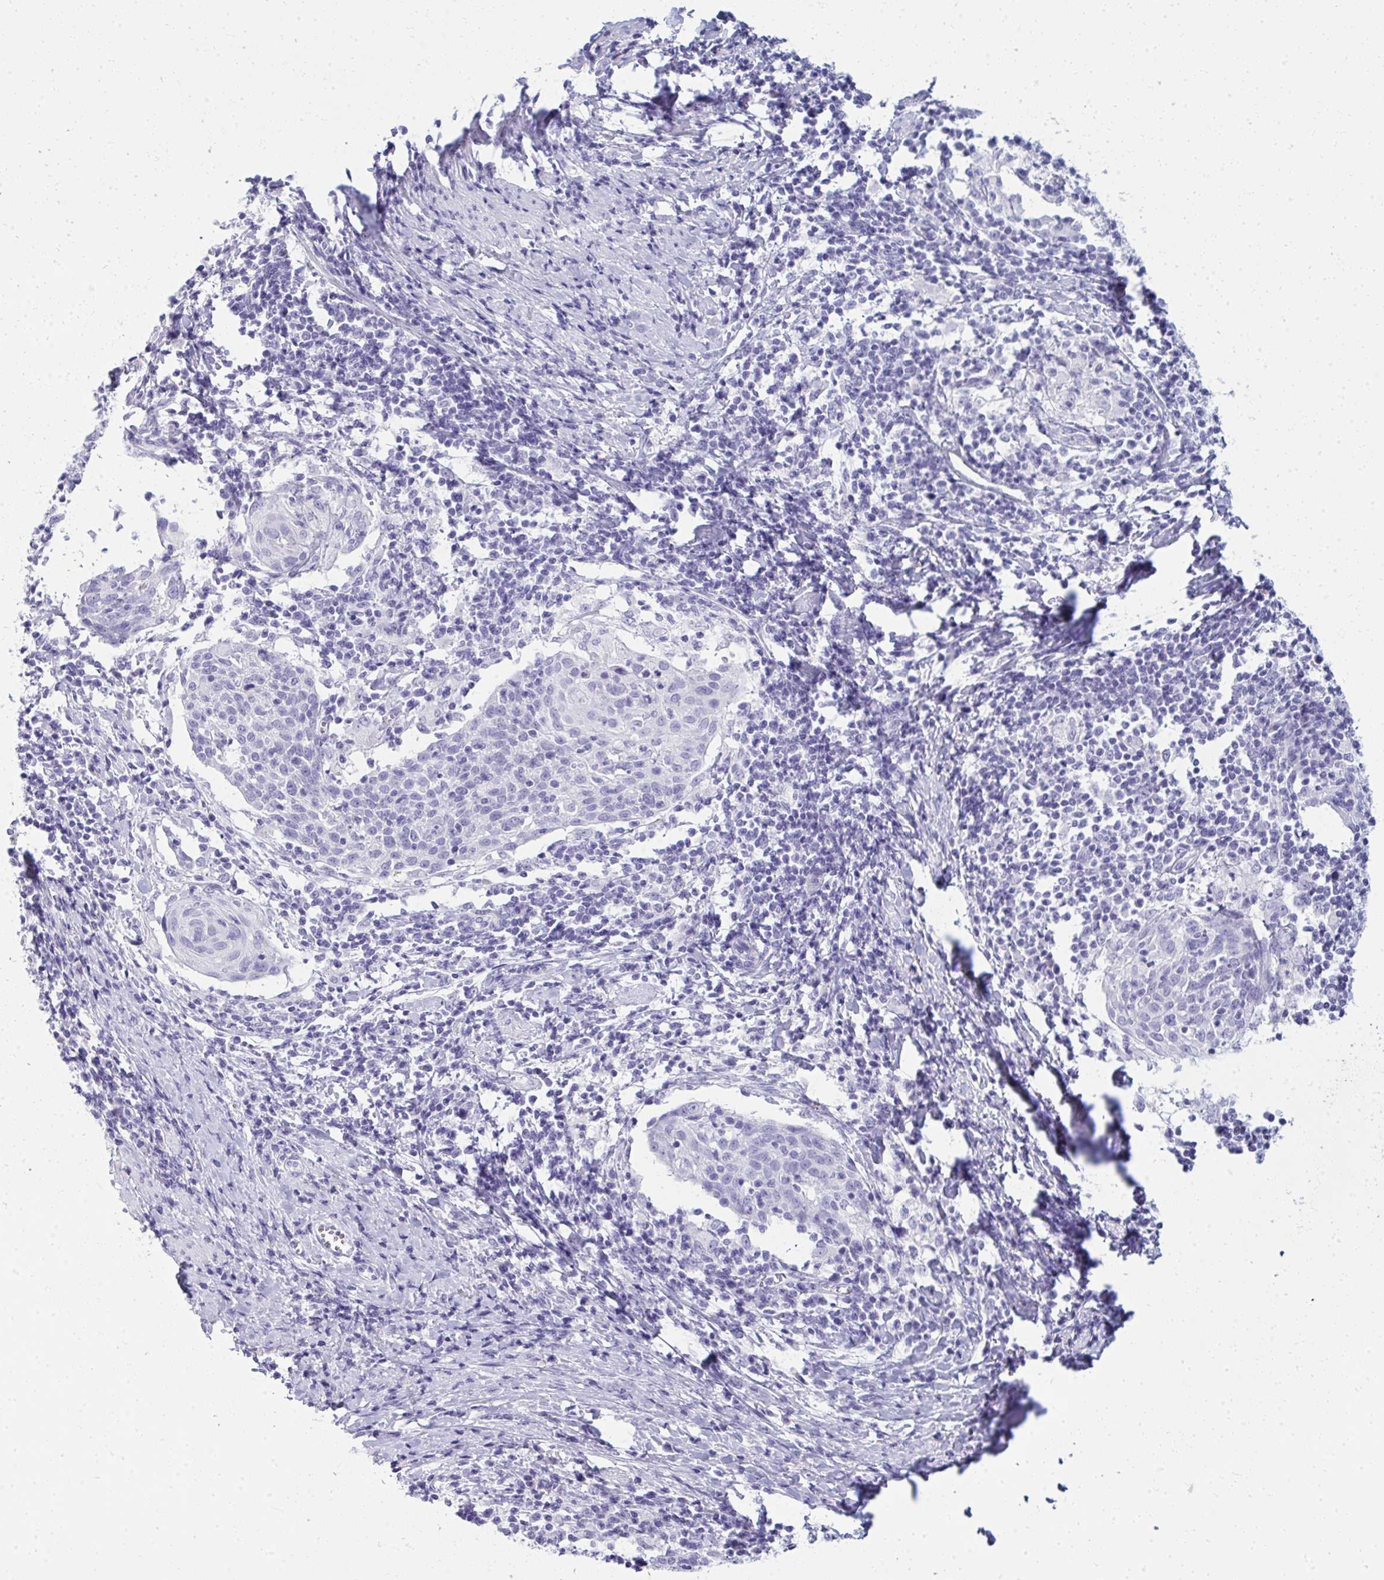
{"staining": {"intensity": "negative", "quantity": "none", "location": "none"}, "tissue": "cervical cancer", "cell_type": "Tumor cells", "image_type": "cancer", "snomed": [{"axis": "morphology", "description": "Squamous cell carcinoma, NOS"}, {"axis": "topography", "description": "Cervix"}], "caption": "The immunohistochemistry histopathology image has no significant expression in tumor cells of squamous cell carcinoma (cervical) tissue.", "gene": "QDPR", "patient": {"sex": "female", "age": 52}}